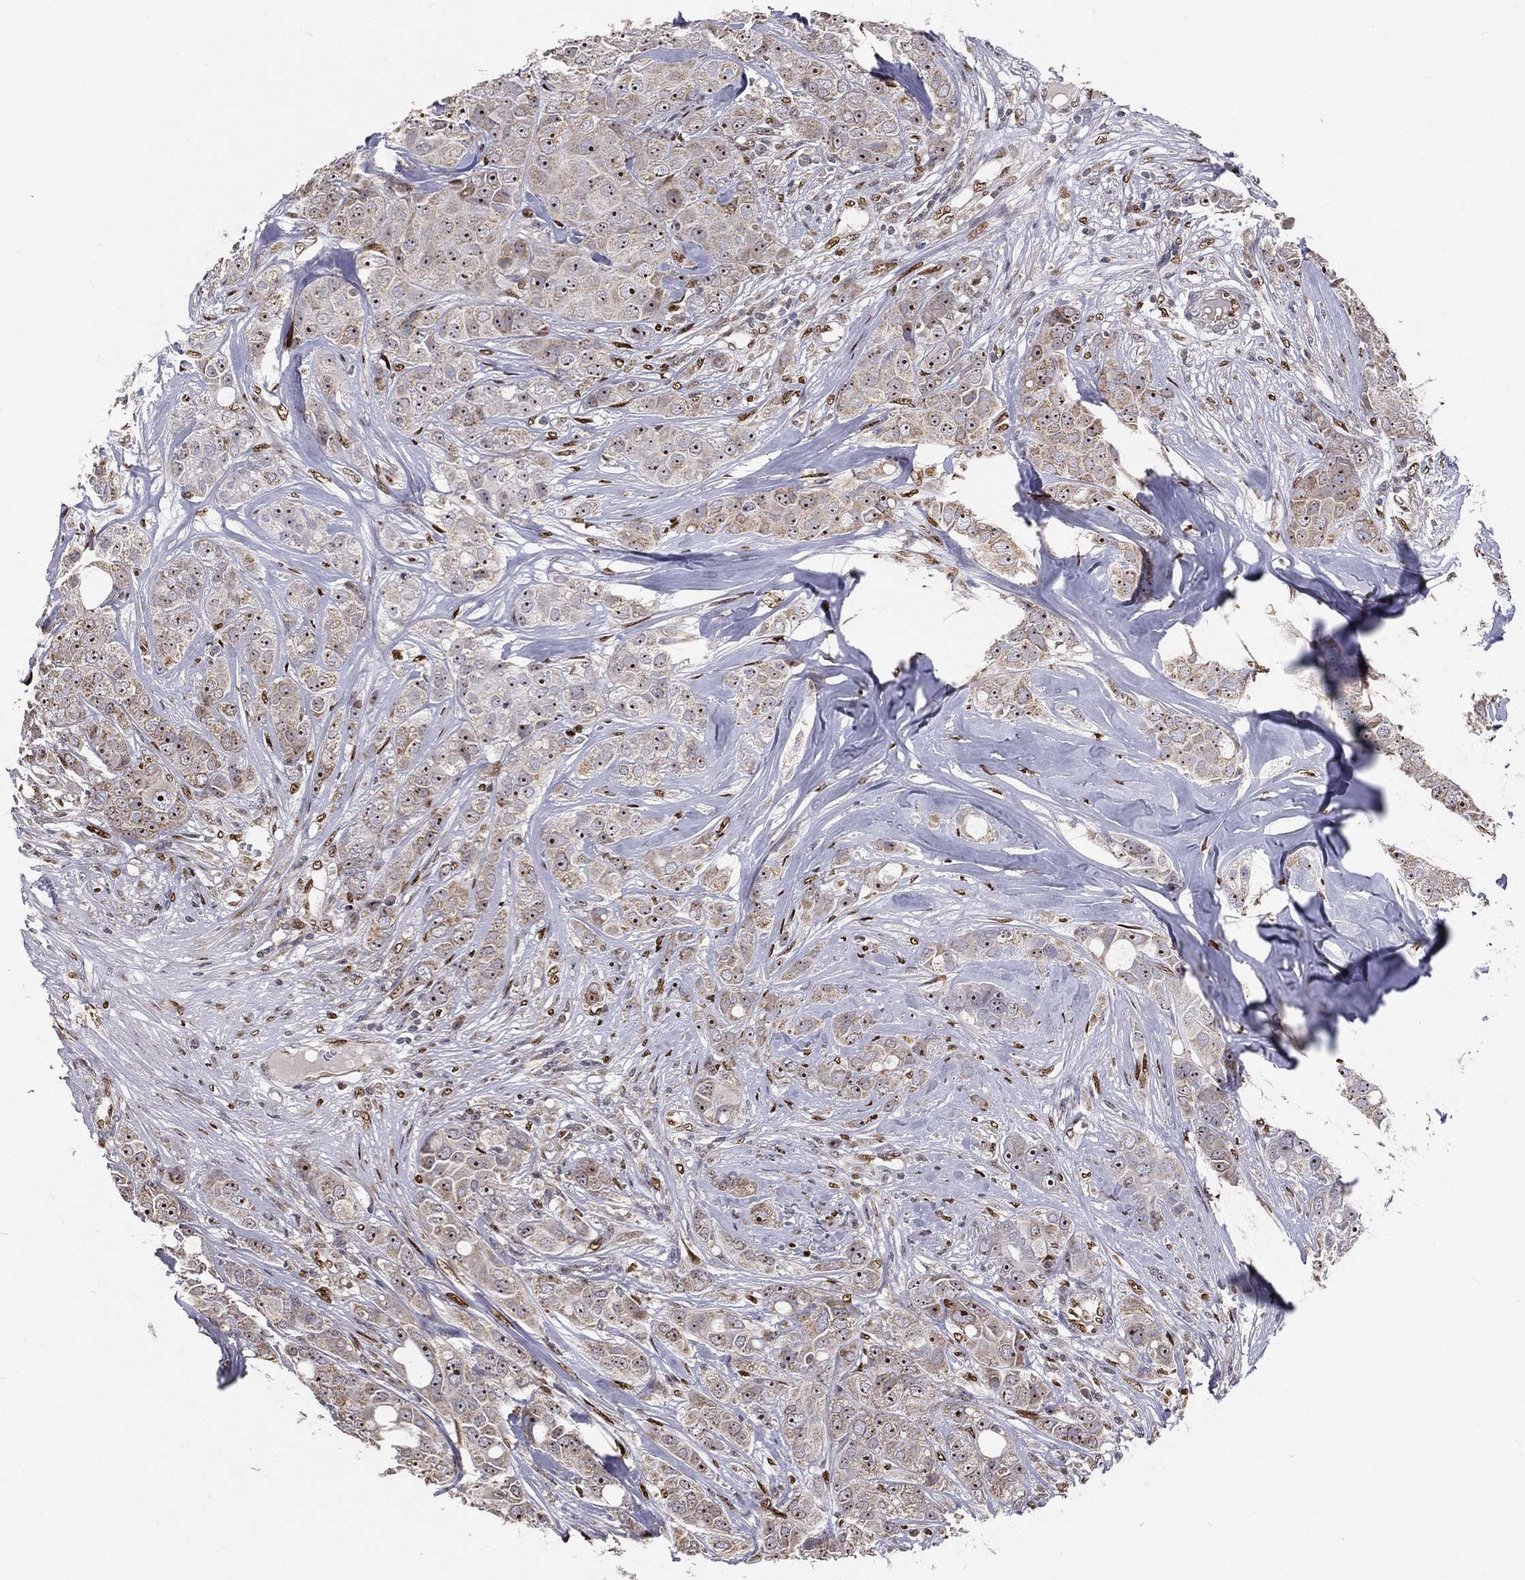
{"staining": {"intensity": "moderate", "quantity": "25%-75%", "location": "nuclear"}, "tissue": "breast cancer", "cell_type": "Tumor cells", "image_type": "cancer", "snomed": [{"axis": "morphology", "description": "Duct carcinoma"}, {"axis": "topography", "description": "Breast"}], "caption": "This image demonstrates invasive ductal carcinoma (breast) stained with immunohistochemistry (IHC) to label a protein in brown. The nuclear of tumor cells show moderate positivity for the protein. Nuclei are counter-stained blue.", "gene": "ZEB1", "patient": {"sex": "female", "age": 43}}